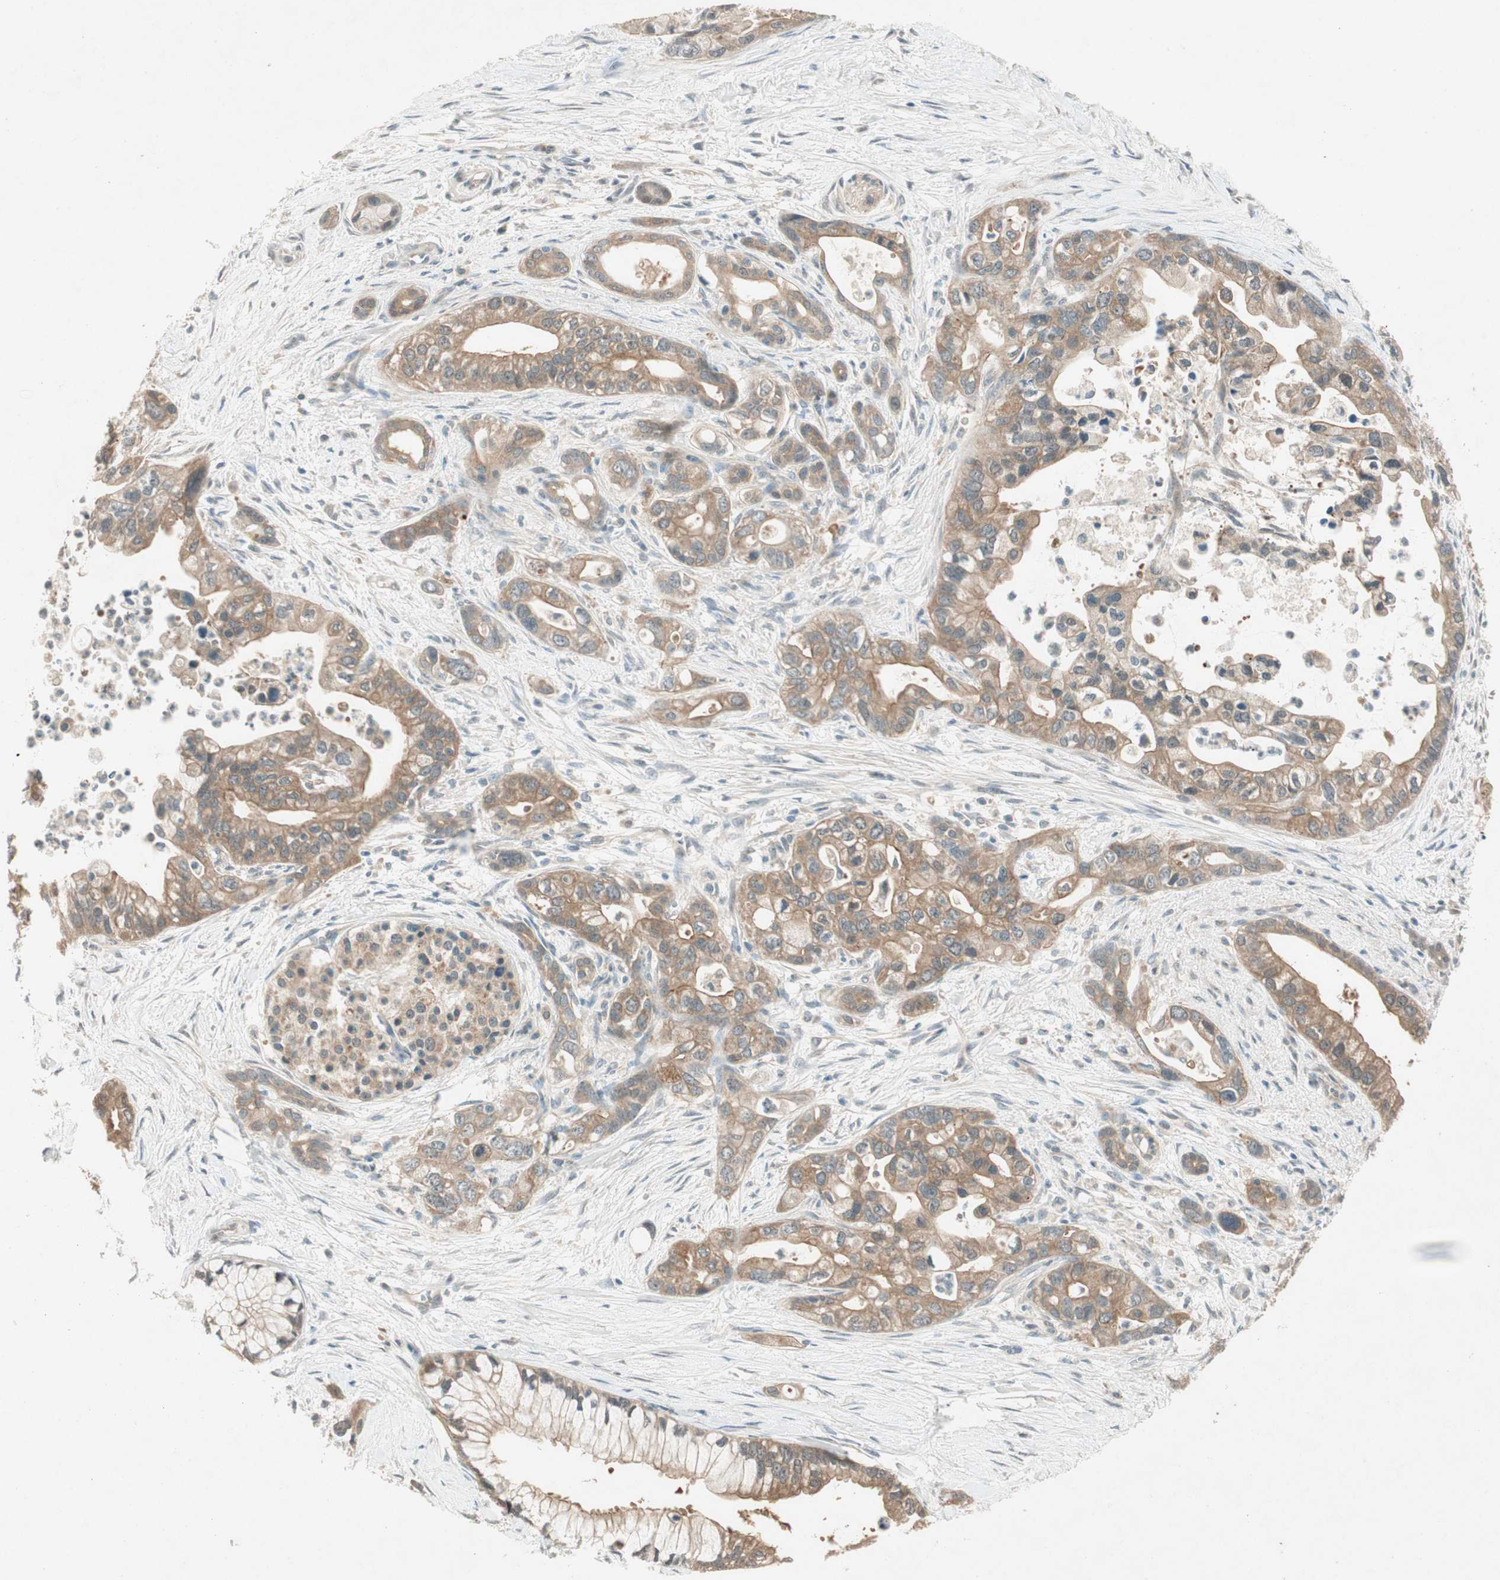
{"staining": {"intensity": "moderate", "quantity": ">75%", "location": "cytoplasmic/membranous"}, "tissue": "pancreatic cancer", "cell_type": "Tumor cells", "image_type": "cancer", "snomed": [{"axis": "morphology", "description": "Adenocarcinoma, NOS"}, {"axis": "topography", "description": "Pancreas"}], "caption": "Tumor cells display medium levels of moderate cytoplasmic/membranous positivity in about >75% of cells in human pancreatic cancer (adenocarcinoma).", "gene": "NCLN", "patient": {"sex": "male", "age": 70}}